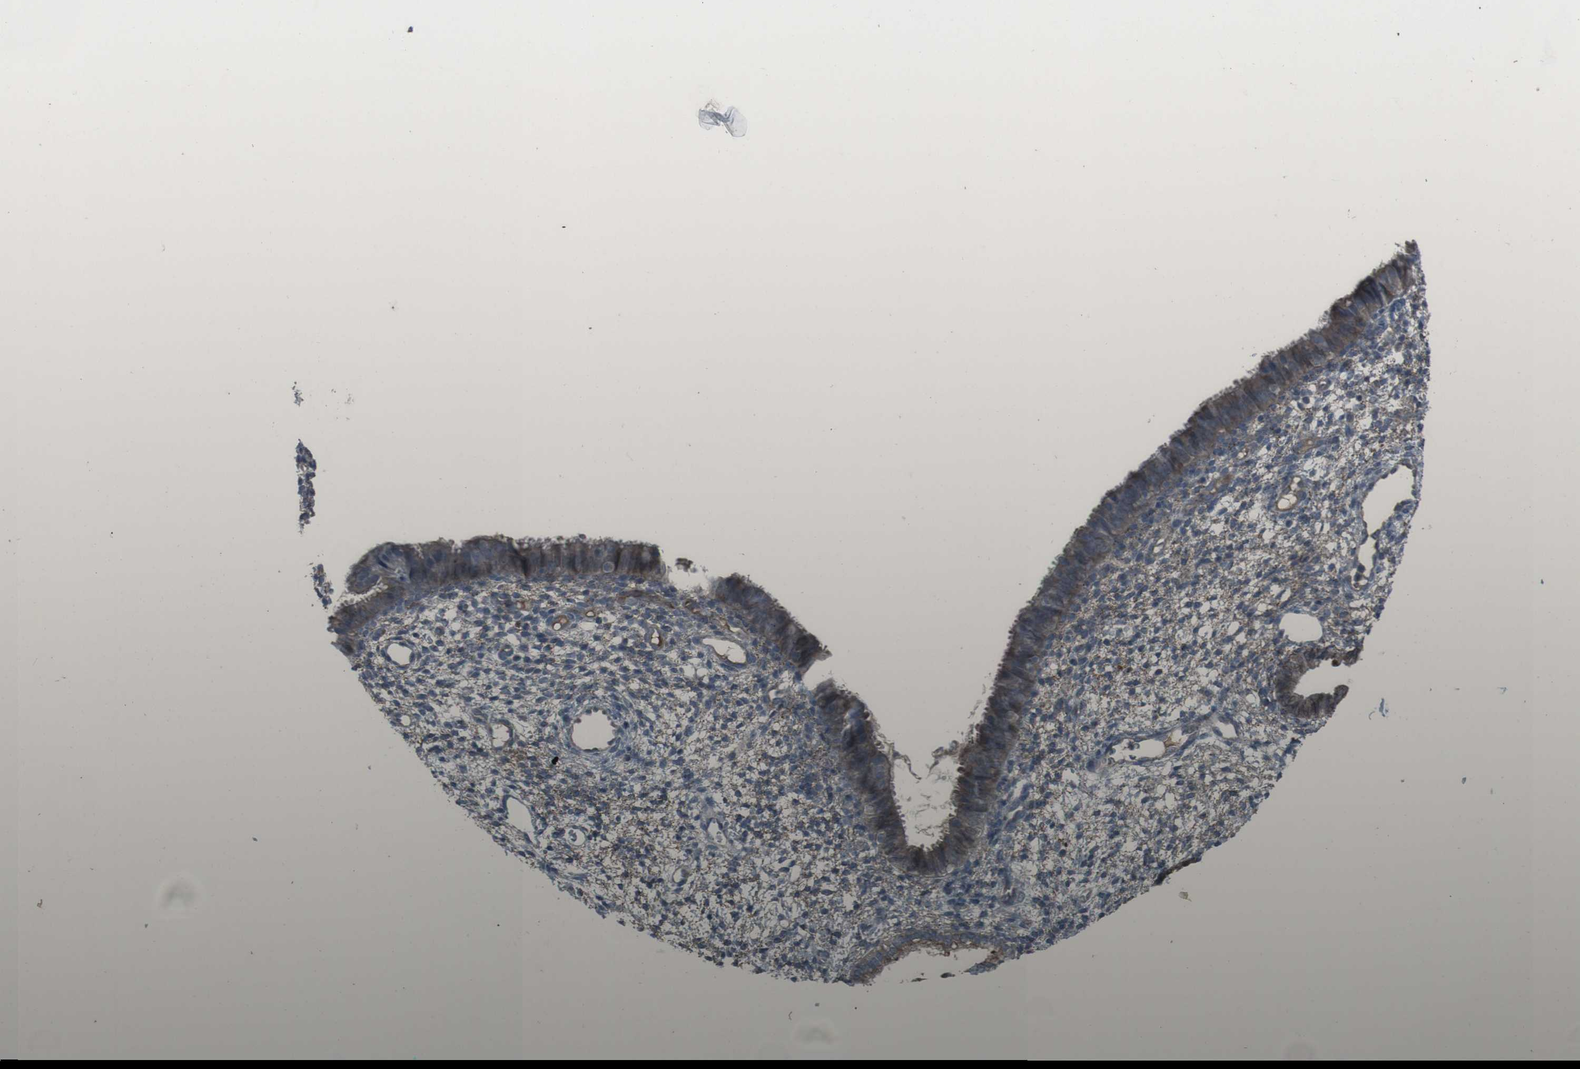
{"staining": {"intensity": "moderate", "quantity": "25%-75%", "location": "cytoplasmic/membranous"}, "tissue": "endometrium", "cell_type": "Cells in endometrial stroma", "image_type": "normal", "snomed": [{"axis": "morphology", "description": "Normal tissue, NOS"}, {"axis": "topography", "description": "Endometrium"}], "caption": "Human endometrium stained with a brown dye exhibits moderate cytoplasmic/membranous positive staining in about 25%-75% of cells in endometrial stroma.", "gene": "EFNA5", "patient": {"sex": "female", "age": 61}}